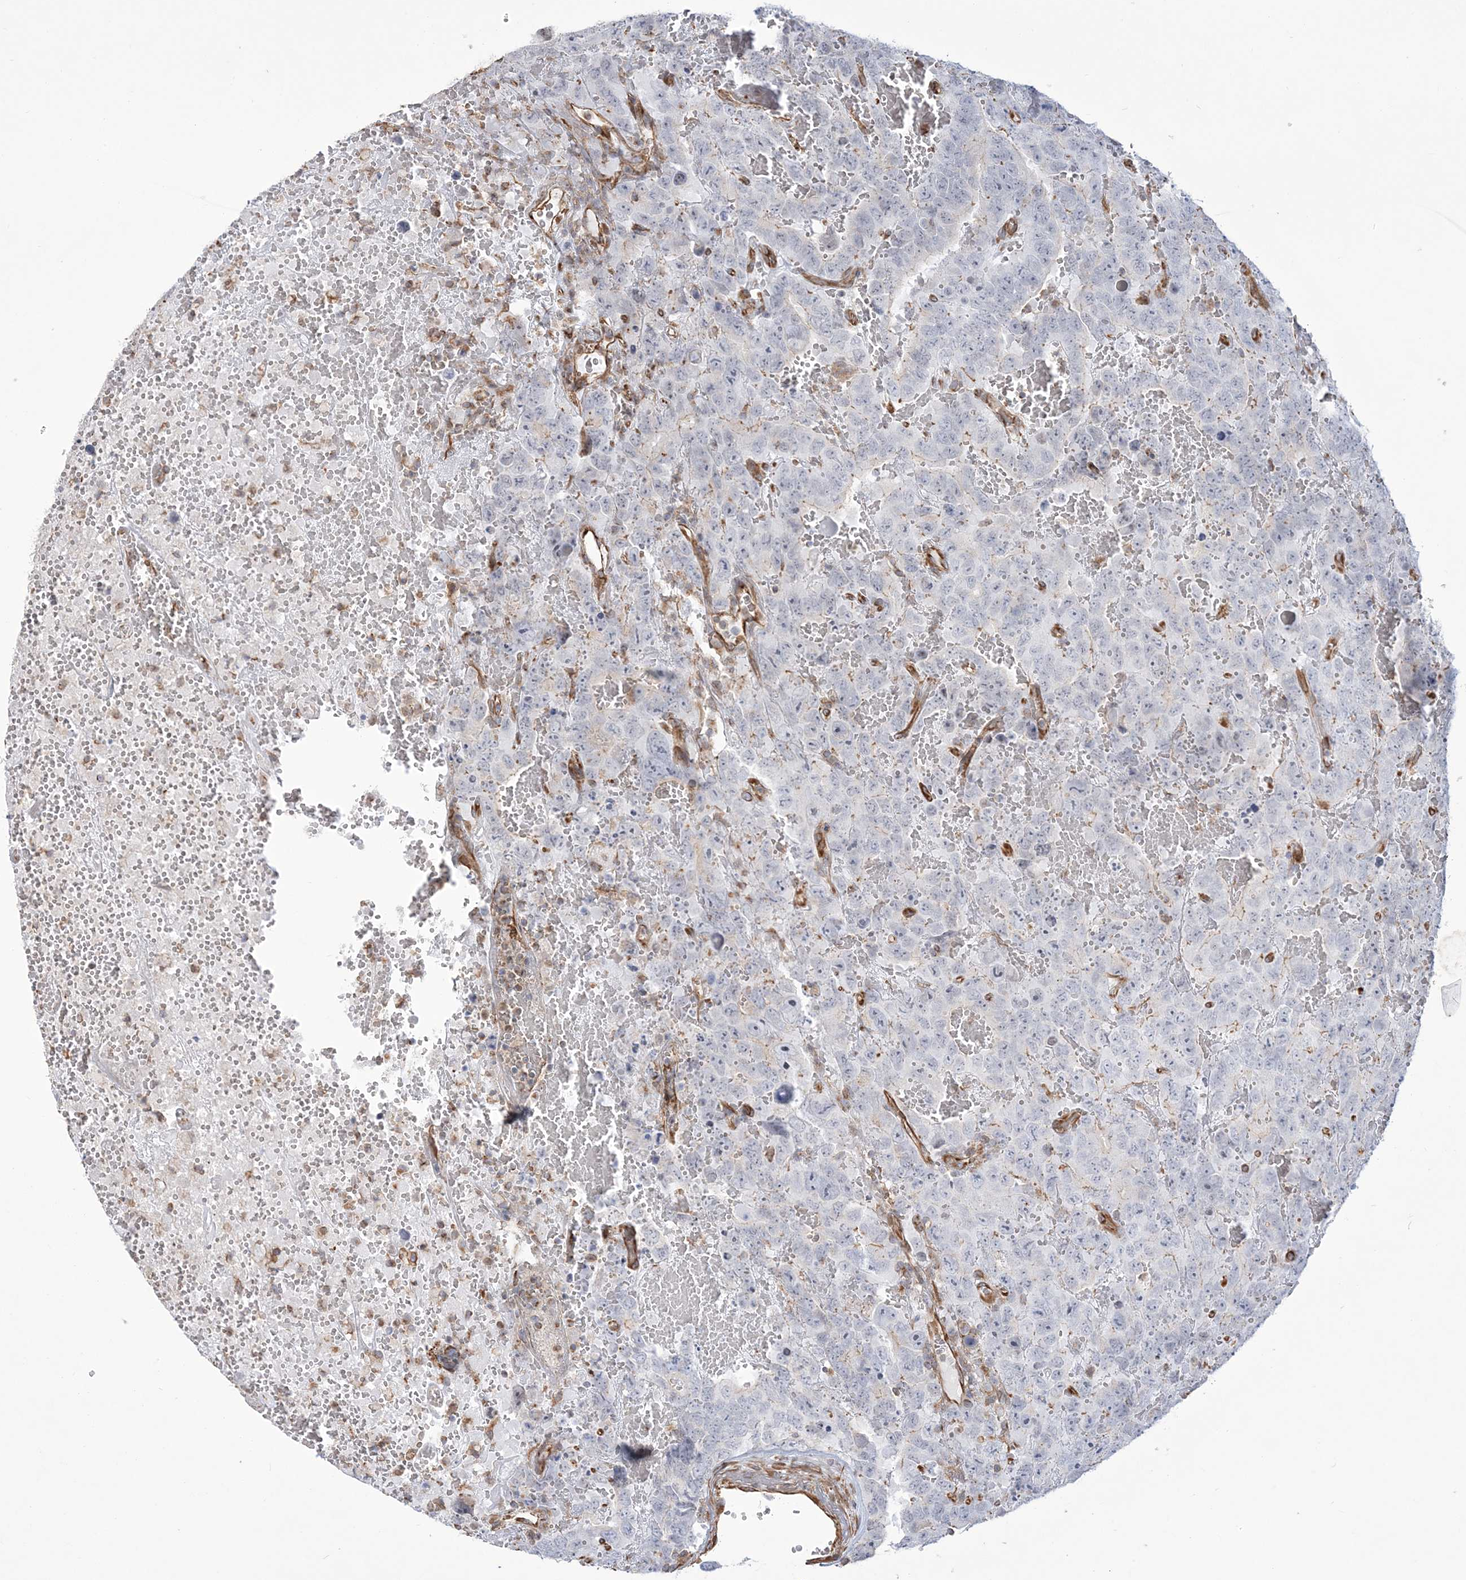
{"staining": {"intensity": "negative", "quantity": "none", "location": "none"}, "tissue": "testis cancer", "cell_type": "Tumor cells", "image_type": "cancer", "snomed": [{"axis": "morphology", "description": "Carcinoma, Embryonal, NOS"}, {"axis": "topography", "description": "Testis"}], "caption": "IHC image of neoplastic tissue: testis cancer (embryonal carcinoma) stained with DAB demonstrates no significant protein staining in tumor cells.", "gene": "ZNF821", "patient": {"sex": "male", "age": 45}}